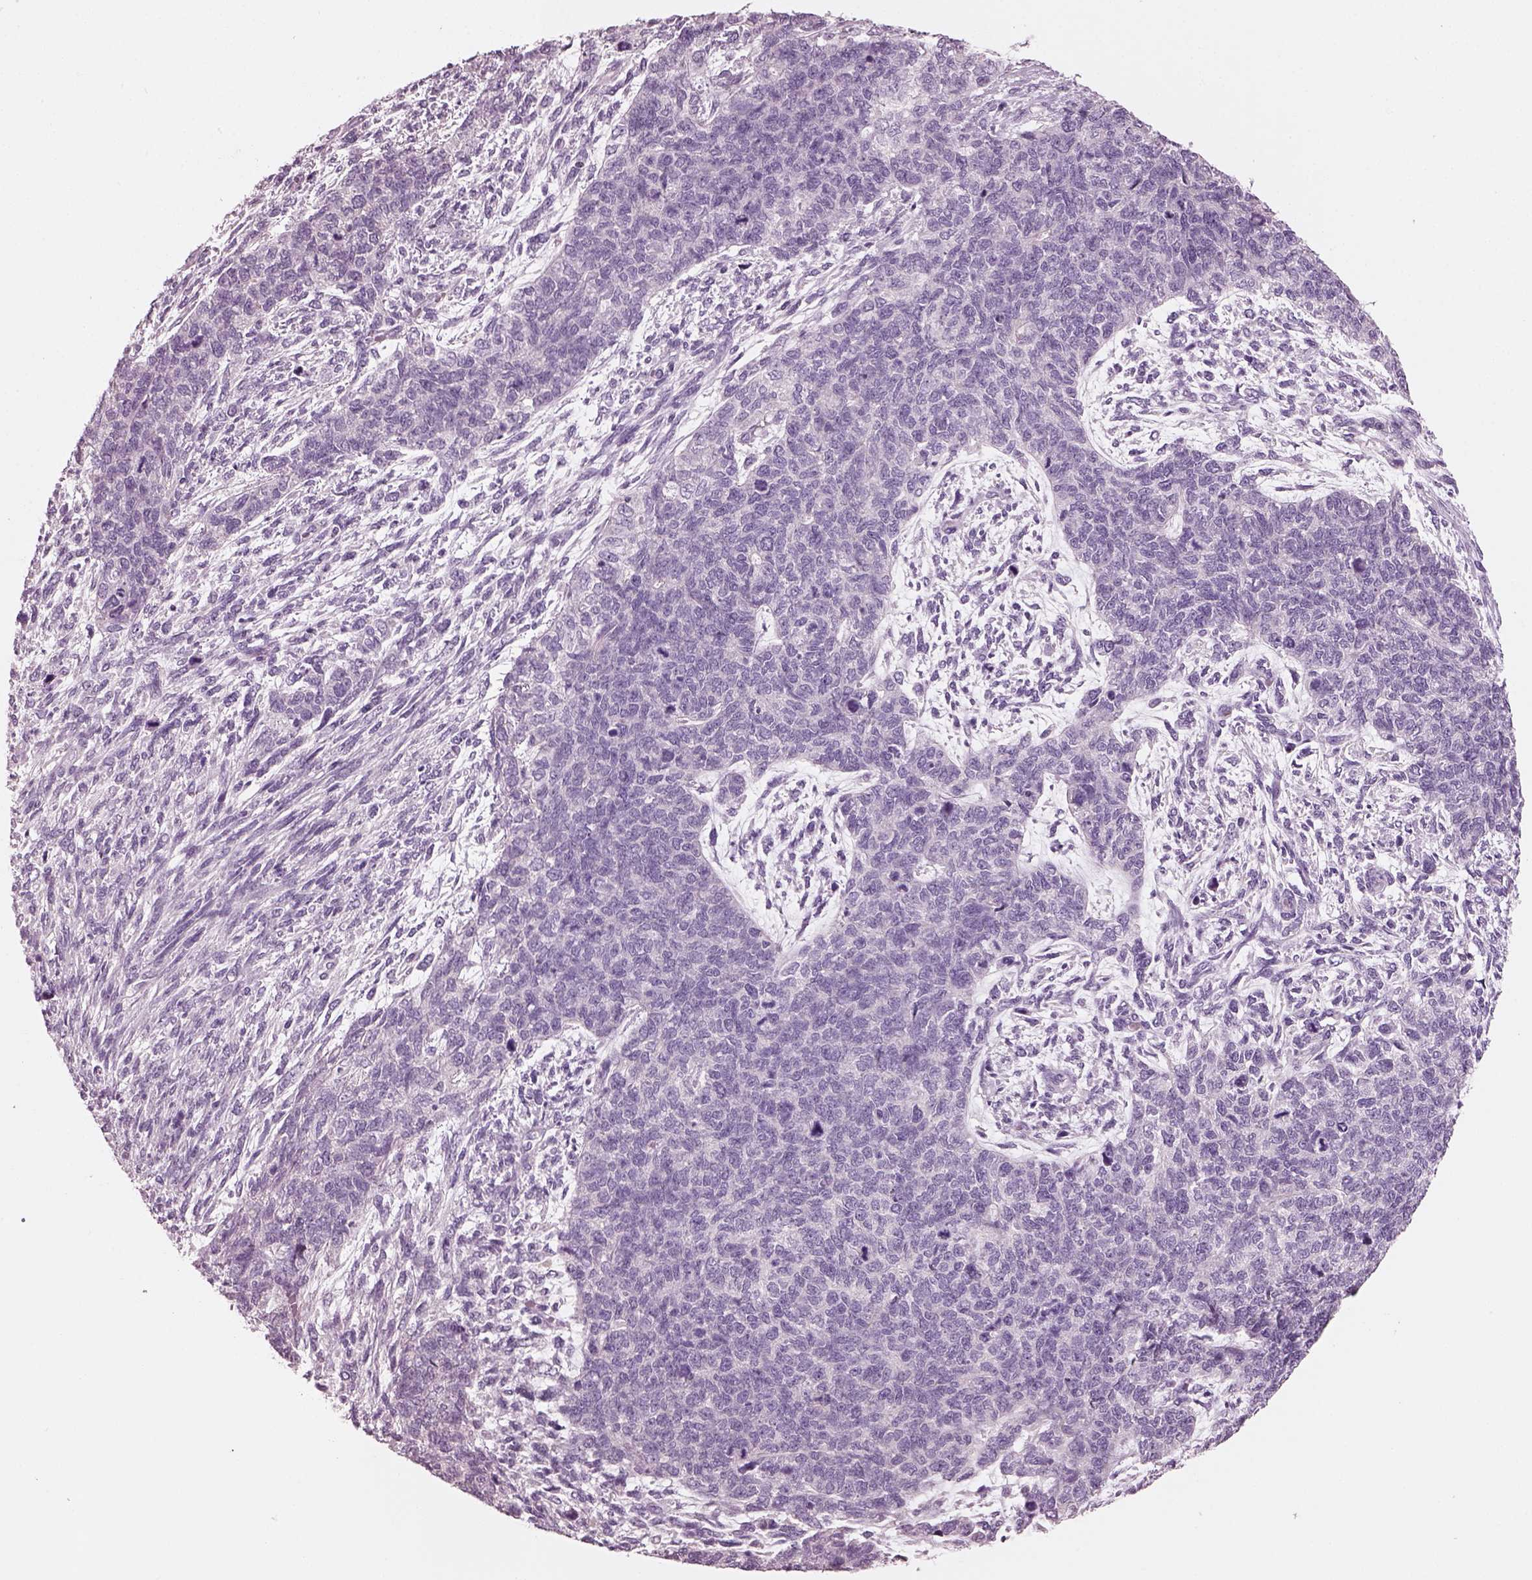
{"staining": {"intensity": "negative", "quantity": "none", "location": "none"}, "tissue": "cervical cancer", "cell_type": "Tumor cells", "image_type": "cancer", "snomed": [{"axis": "morphology", "description": "Squamous cell carcinoma, NOS"}, {"axis": "topography", "description": "Cervix"}], "caption": "A photomicrograph of cervical cancer (squamous cell carcinoma) stained for a protein reveals no brown staining in tumor cells.", "gene": "SLC27A2", "patient": {"sex": "female", "age": 63}}